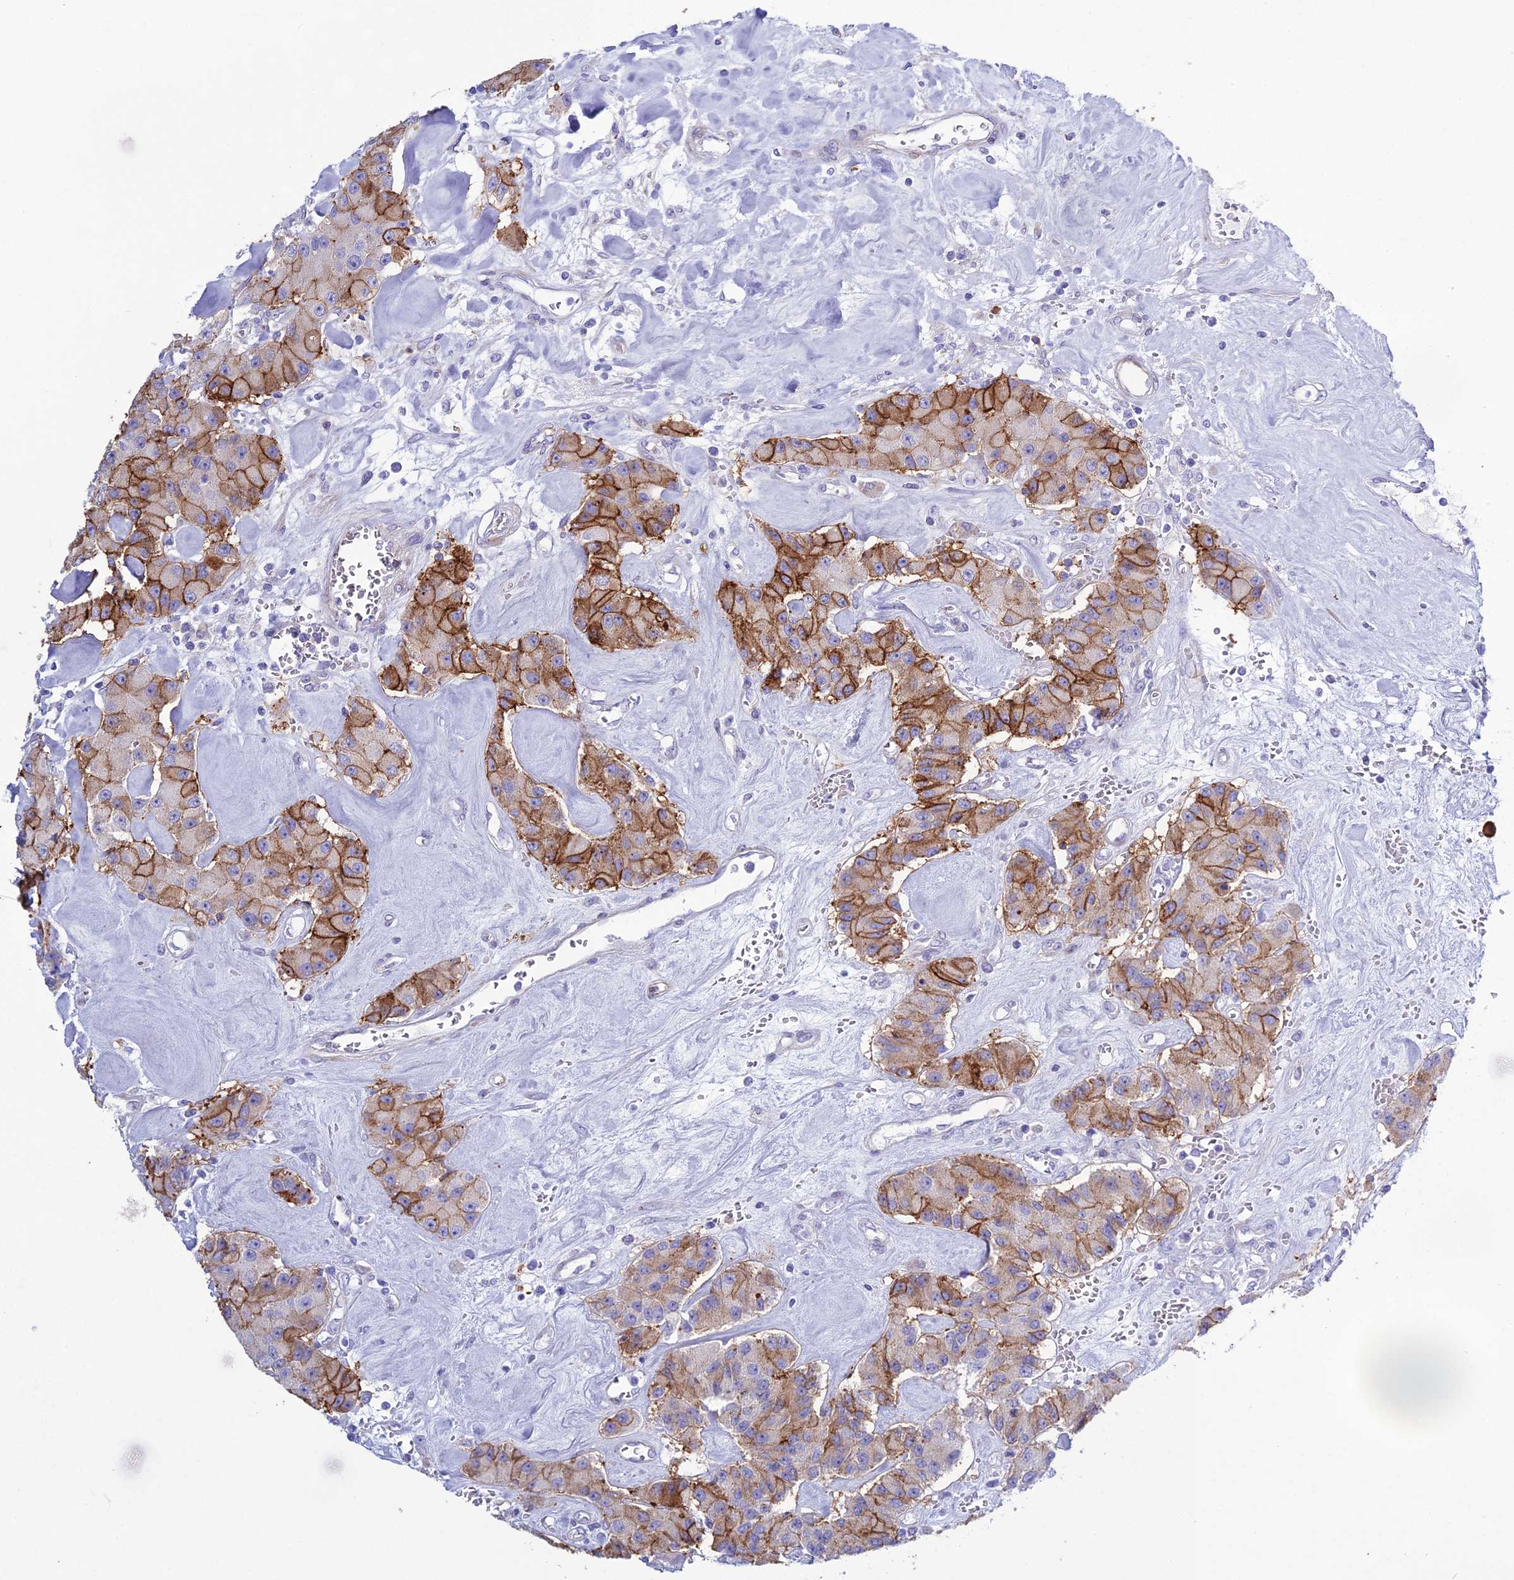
{"staining": {"intensity": "moderate", "quantity": "25%-75%", "location": "cytoplasmic/membranous"}, "tissue": "carcinoid", "cell_type": "Tumor cells", "image_type": "cancer", "snomed": [{"axis": "morphology", "description": "Carcinoid, malignant, NOS"}, {"axis": "topography", "description": "Pancreas"}], "caption": "Protein expression analysis of carcinoid exhibits moderate cytoplasmic/membranous positivity in about 25%-75% of tumor cells.", "gene": "OR1Q1", "patient": {"sex": "male", "age": 41}}